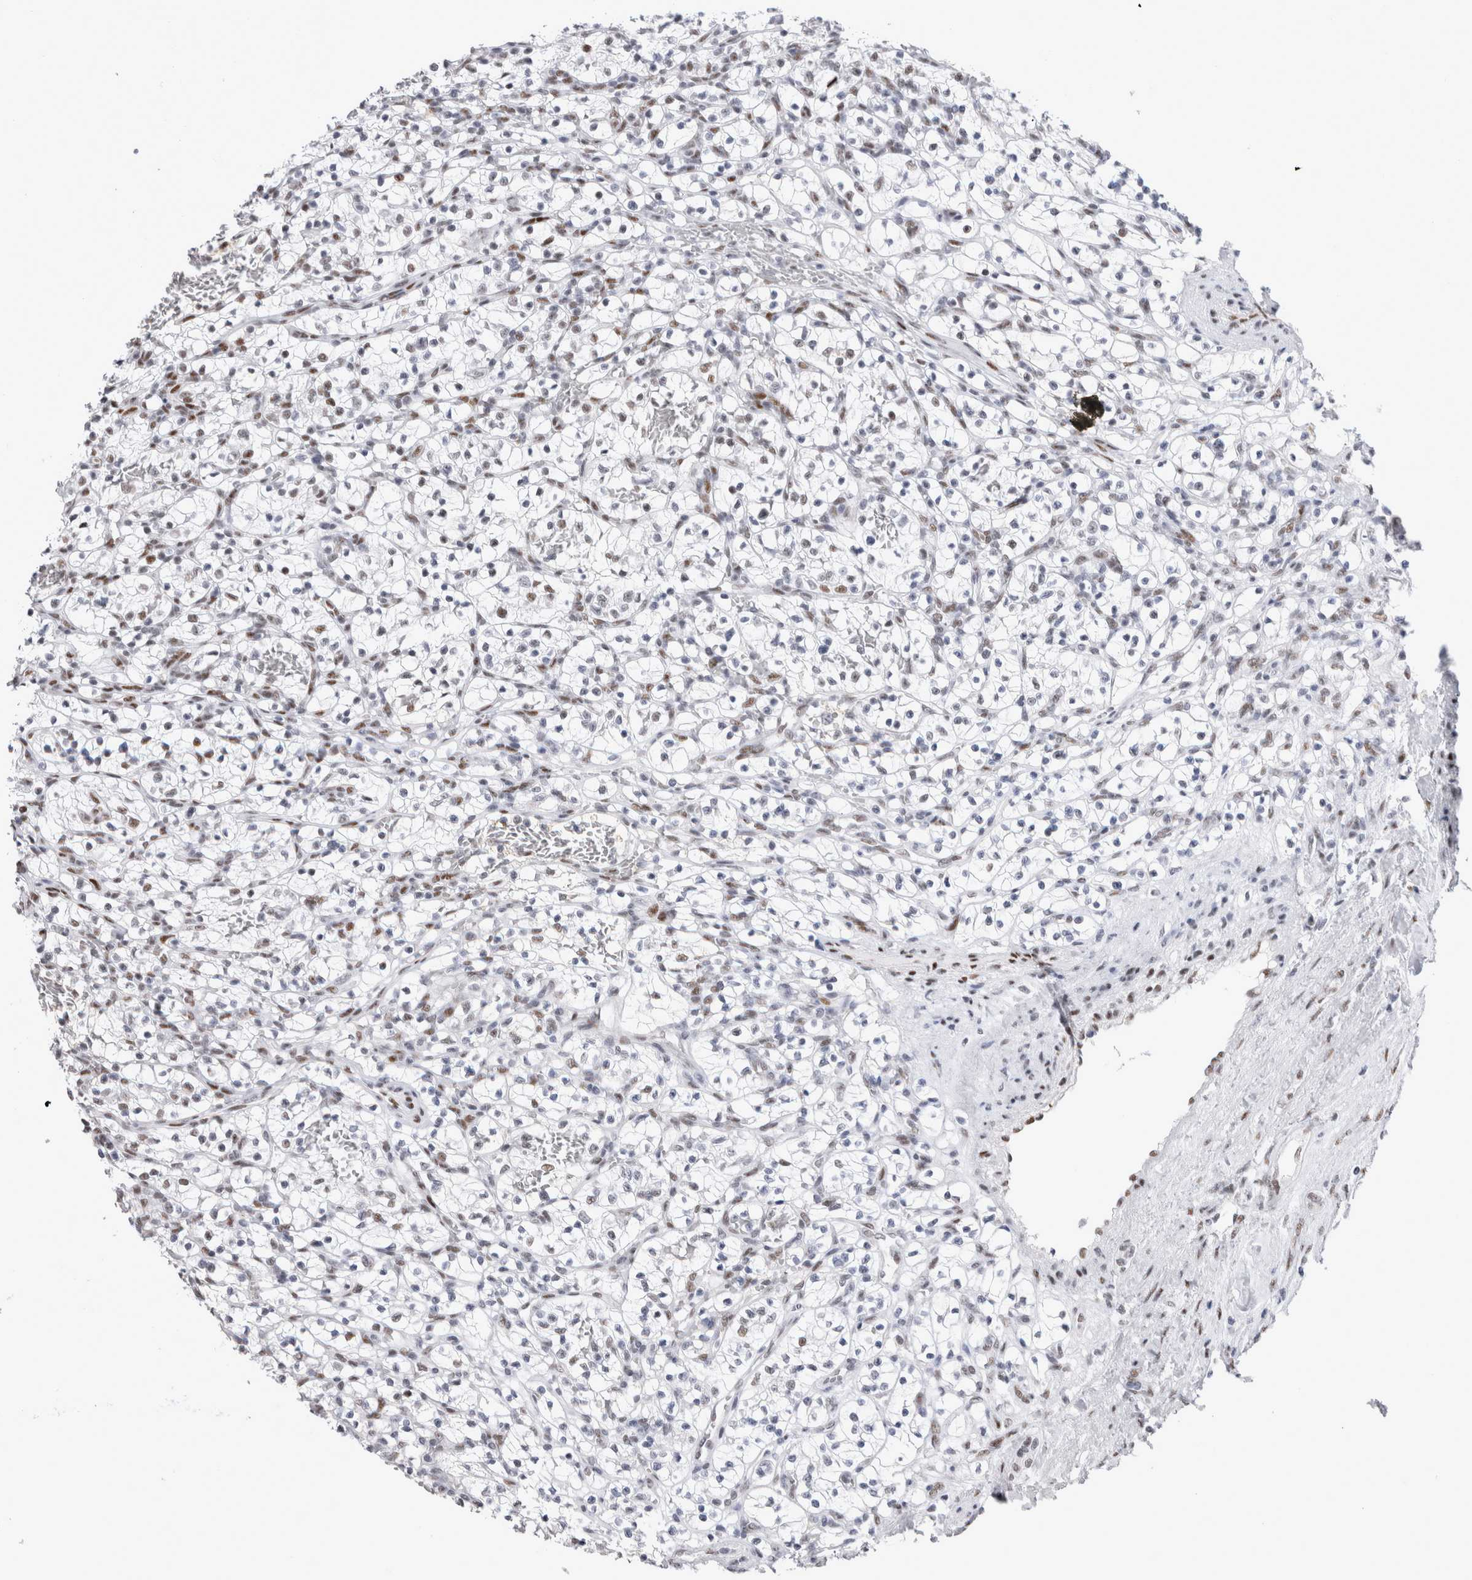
{"staining": {"intensity": "moderate", "quantity": "25%-75%", "location": "nuclear"}, "tissue": "renal cancer", "cell_type": "Tumor cells", "image_type": "cancer", "snomed": [{"axis": "morphology", "description": "Adenocarcinoma, NOS"}, {"axis": "topography", "description": "Kidney"}], "caption": "There is medium levels of moderate nuclear expression in tumor cells of renal cancer, as demonstrated by immunohistochemical staining (brown color).", "gene": "RBM6", "patient": {"sex": "female", "age": 57}}